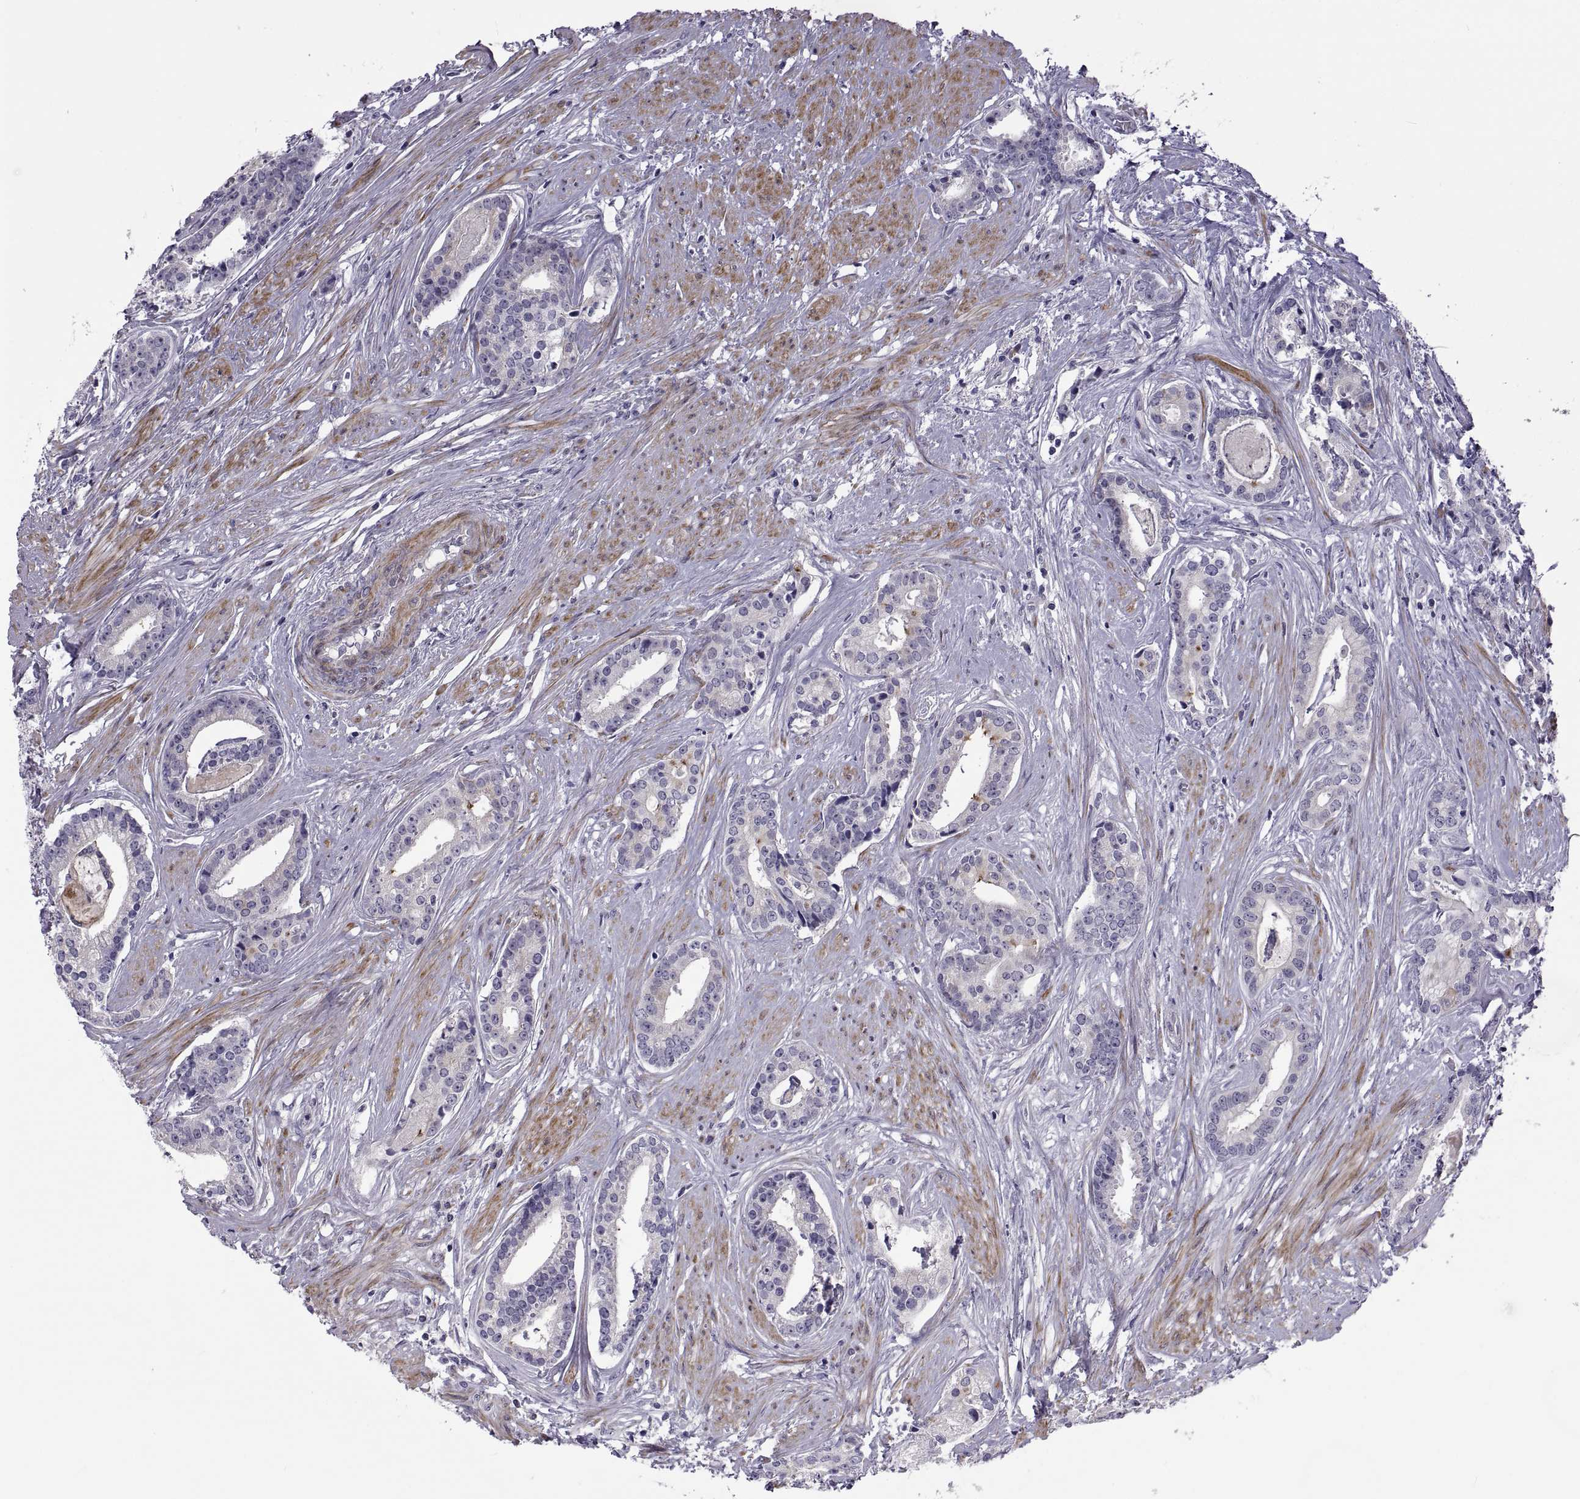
{"staining": {"intensity": "negative", "quantity": "none", "location": "none"}, "tissue": "prostate cancer", "cell_type": "Tumor cells", "image_type": "cancer", "snomed": [{"axis": "morphology", "description": "Adenocarcinoma, NOS"}, {"axis": "topography", "description": "Prostate and seminal vesicle, NOS"}, {"axis": "topography", "description": "Prostate"}], "caption": "An immunohistochemistry (IHC) photomicrograph of prostate adenocarcinoma is shown. There is no staining in tumor cells of prostate adenocarcinoma.", "gene": "TMEM158", "patient": {"sex": "male", "age": 44}}